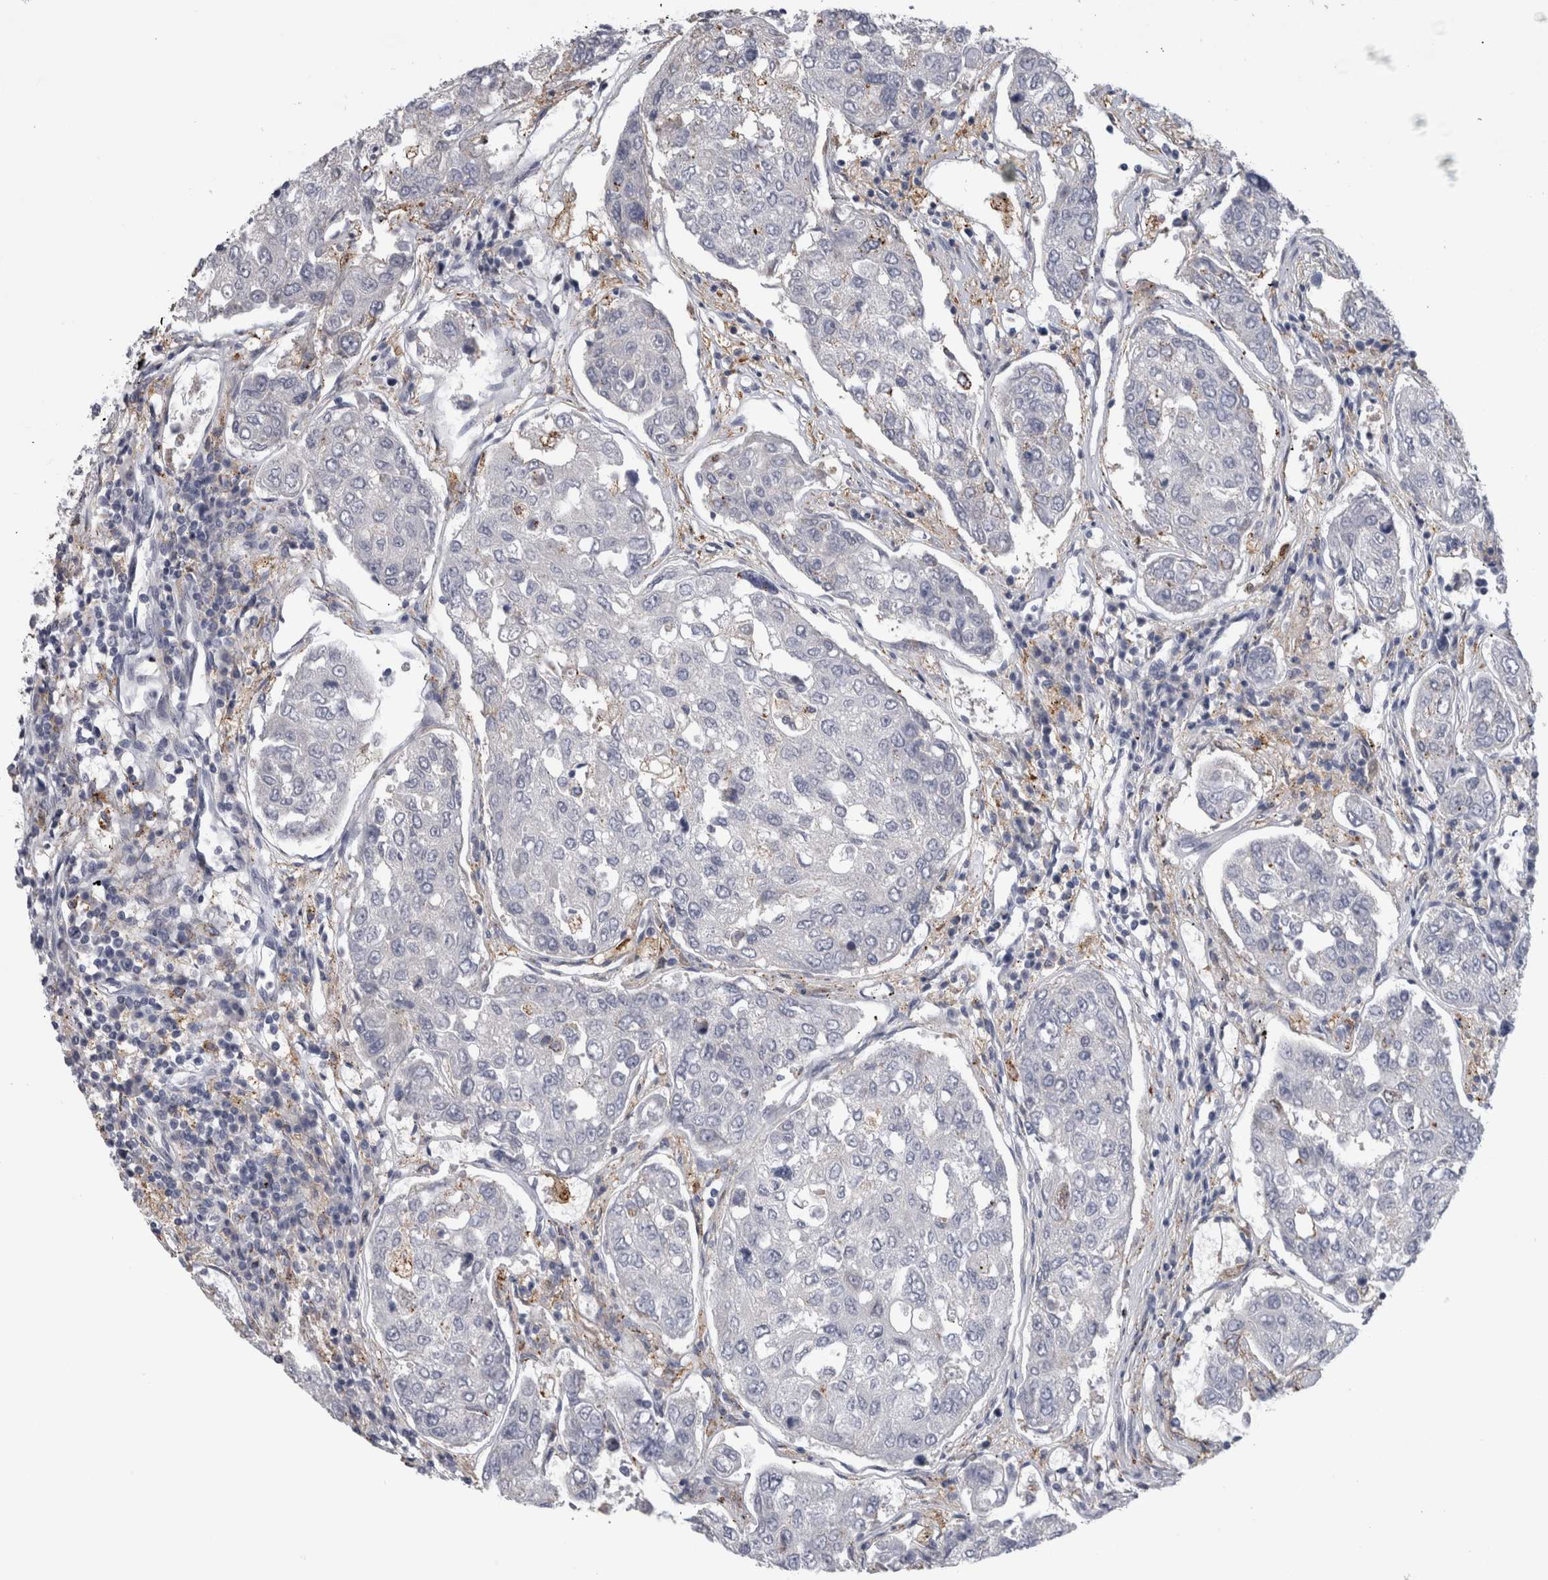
{"staining": {"intensity": "negative", "quantity": "none", "location": "none"}, "tissue": "urothelial cancer", "cell_type": "Tumor cells", "image_type": "cancer", "snomed": [{"axis": "morphology", "description": "Urothelial carcinoma, High grade"}, {"axis": "topography", "description": "Lymph node"}, {"axis": "topography", "description": "Urinary bladder"}], "caption": "Micrograph shows no significant protein positivity in tumor cells of urothelial carcinoma (high-grade).", "gene": "DNAJC24", "patient": {"sex": "male", "age": 51}}